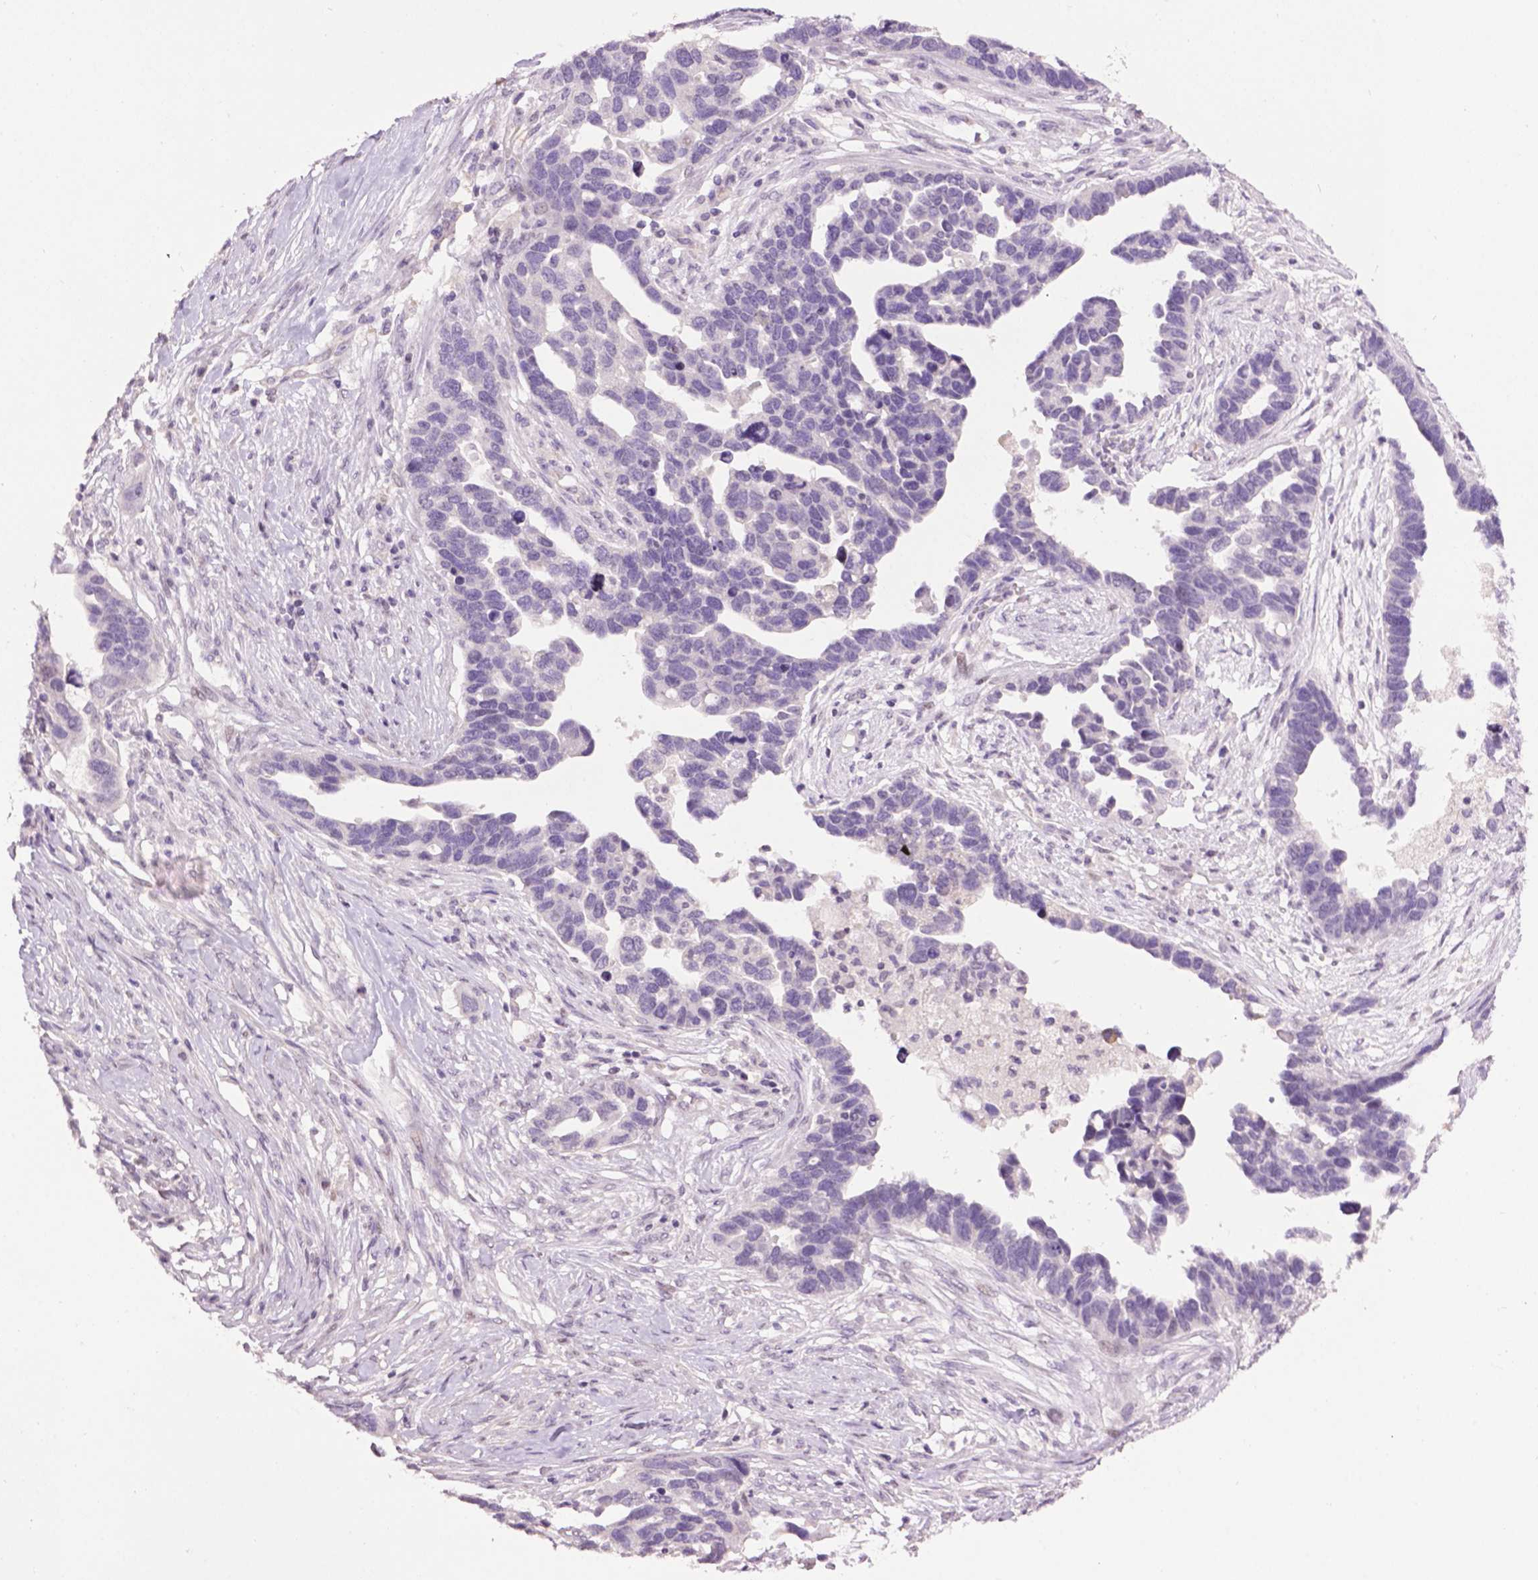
{"staining": {"intensity": "negative", "quantity": "none", "location": "none"}, "tissue": "ovarian cancer", "cell_type": "Tumor cells", "image_type": "cancer", "snomed": [{"axis": "morphology", "description": "Cystadenocarcinoma, serous, NOS"}, {"axis": "topography", "description": "Ovary"}], "caption": "DAB immunohistochemical staining of ovarian serous cystadenocarcinoma demonstrates no significant positivity in tumor cells.", "gene": "TH", "patient": {"sex": "female", "age": 54}}